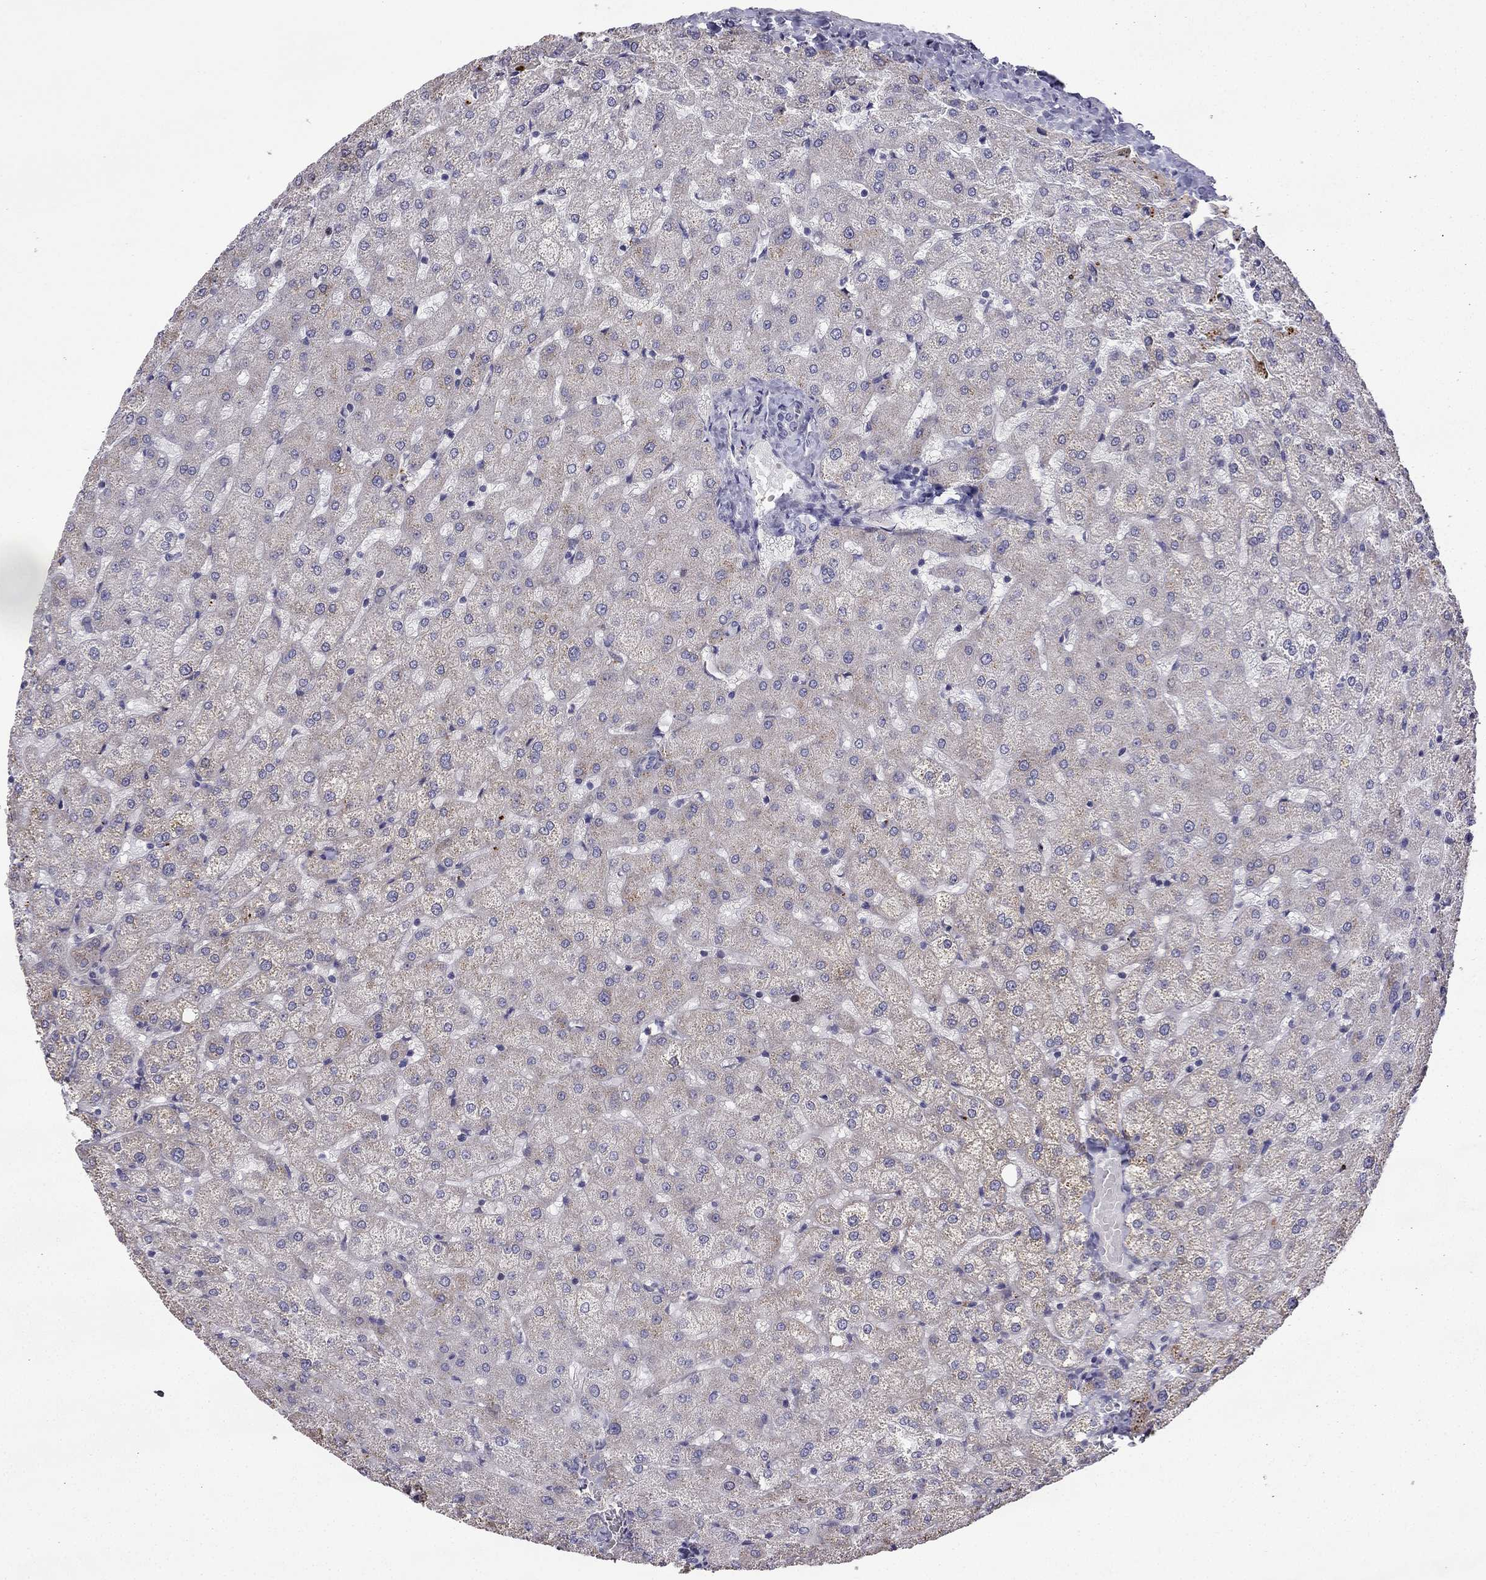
{"staining": {"intensity": "negative", "quantity": "none", "location": "none"}, "tissue": "liver", "cell_type": "Cholangiocytes", "image_type": "normal", "snomed": [{"axis": "morphology", "description": "Normal tissue, NOS"}, {"axis": "topography", "description": "Liver"}], "caption": "An immunohistochemistry (IHC) photomicrograph of unremarkable liver is shown. There is no staining in cholangiocytes of liver.", "gene": "UHRF1", "patient": {"sex": "female", "age": 50}}